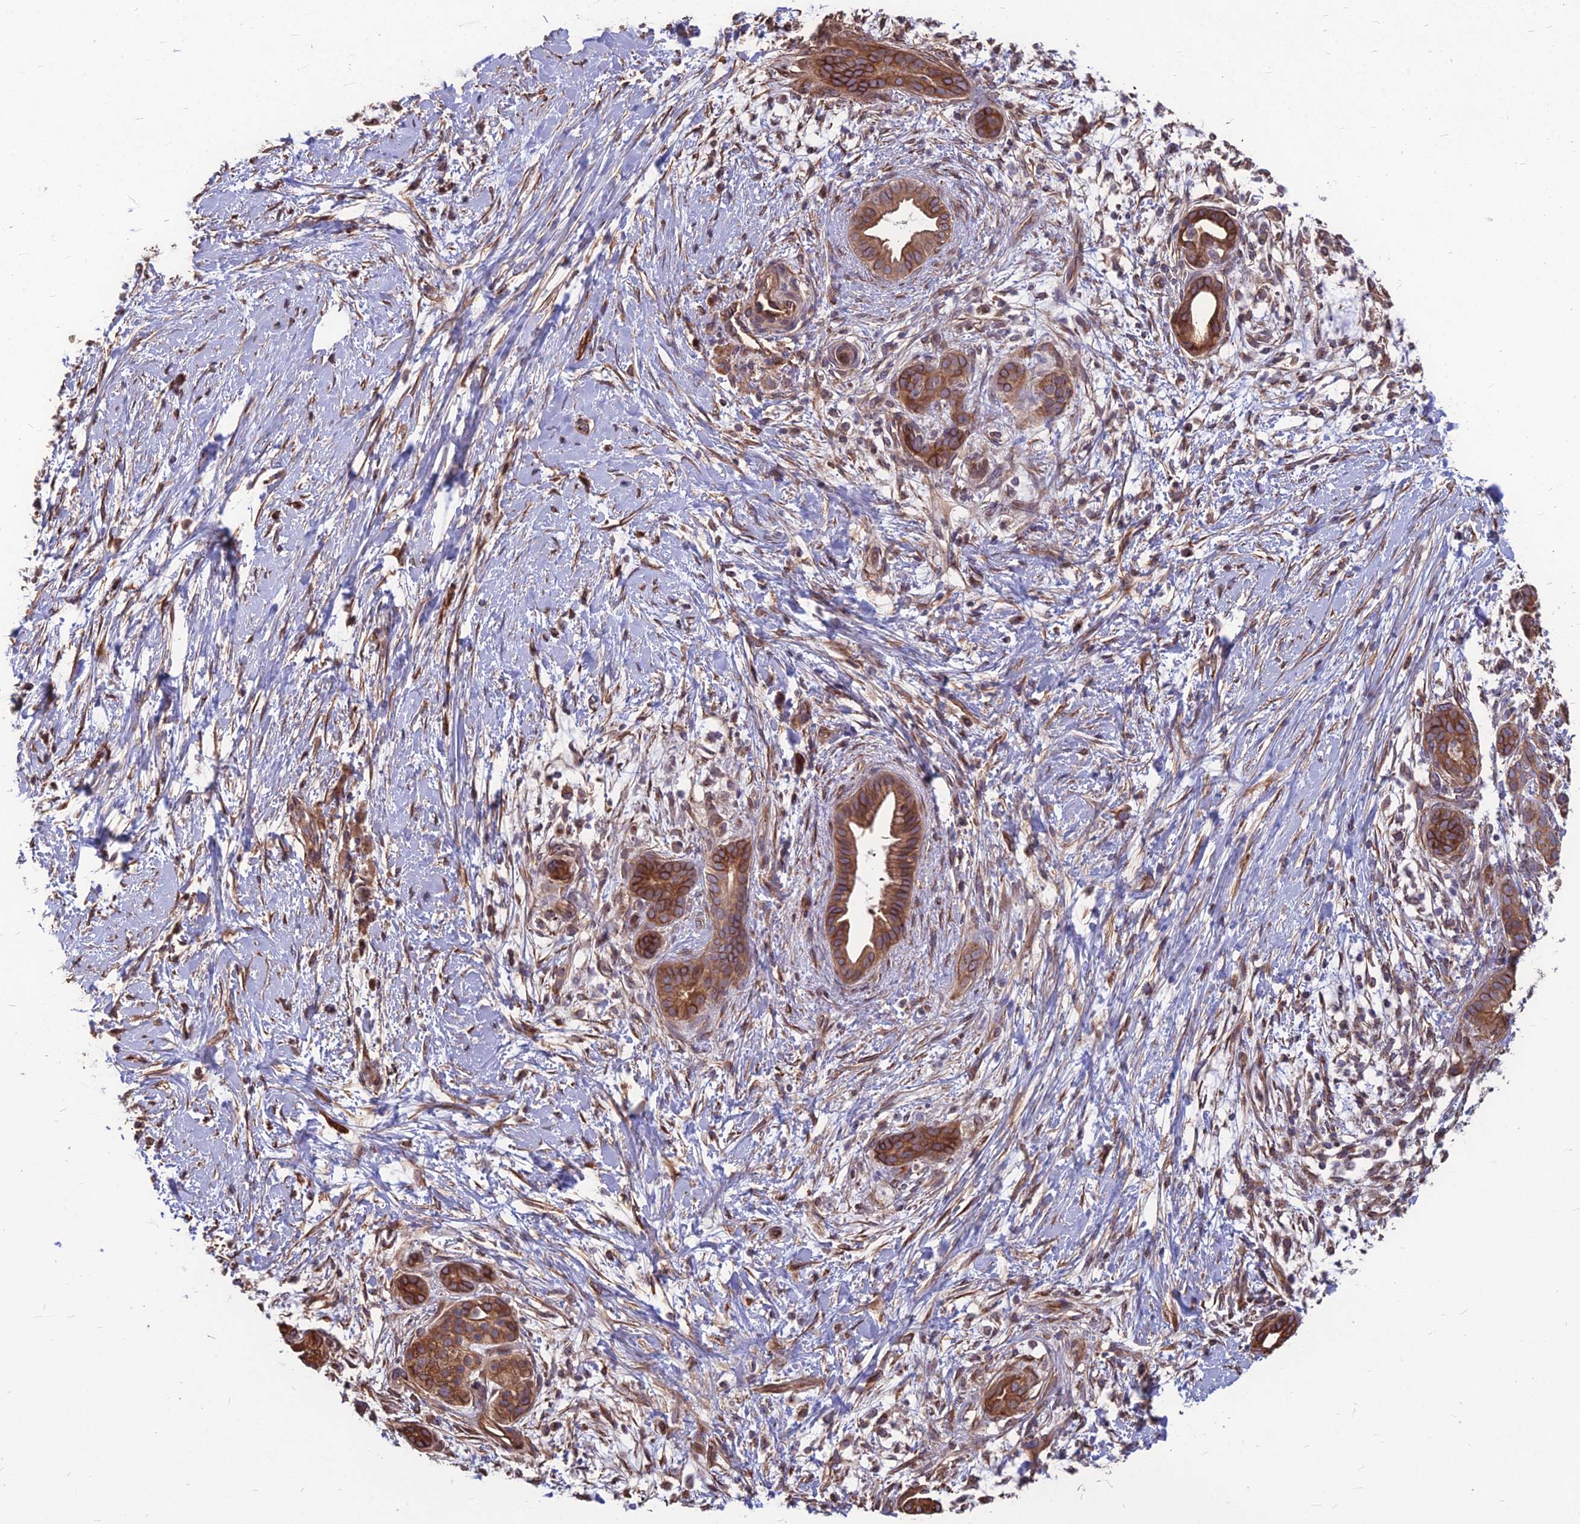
{"staining": {"intensity": "moderate", "quantity": ">75%", "location": "cytoplasmic/membranous"}, "tissue": "pancreatic cancer", "cell_type": "Tumor cells", "image_type": "cancer", "snomed": [{"axis": "morphology", "description": "Adenocarcinoma, NOS"}, {"axis": "topography", "description": "Pancreas"}], "caption": "Pancreatic cancer stained with a brown dye shows moderate cytoplasmic/membranous positive positivity in approximately >75% of tumor cells.", "gene": "LSM6", "patient": {"sex": "male", "age": 58}}